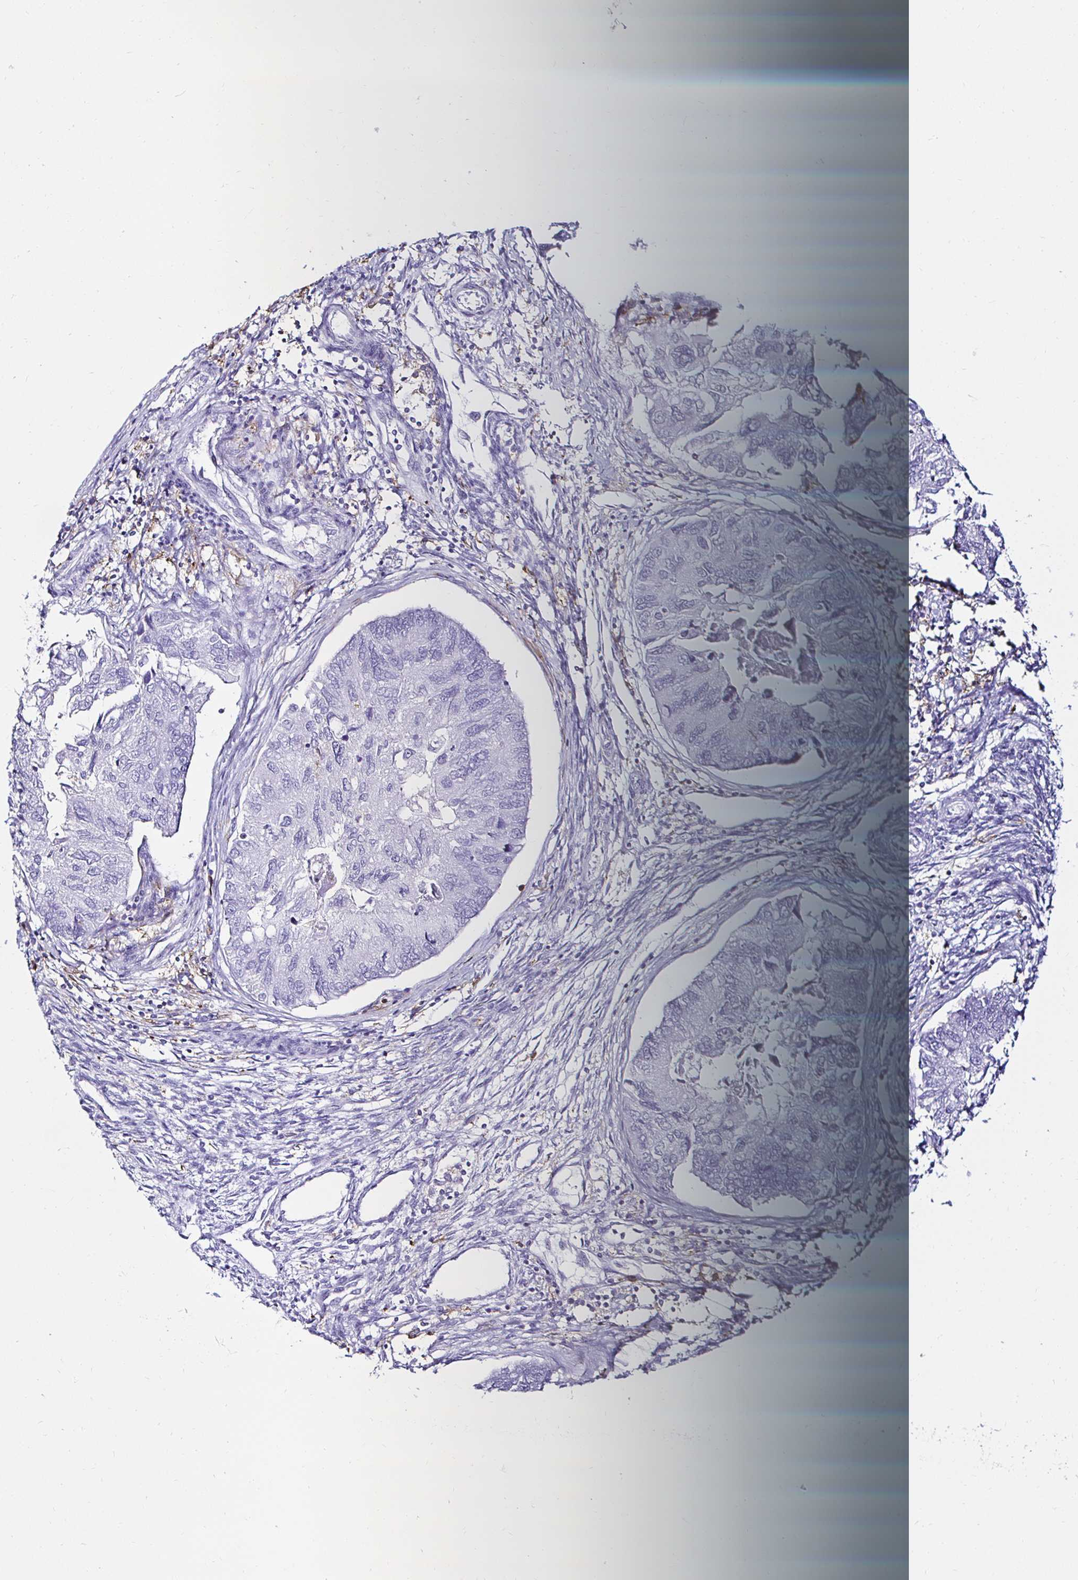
{"staining": {"intensity": "negative", "quantity": "none", "location": "none"}, "tissue": "endometrial cancer", "cell_type": "Tumor cells", "image_type": "cancer", "snomed": [{"axis": "morphology", "description": "Carcinoma, NOS"}, {"axis": "topography", "description": "Uterus"}], "caption": "Tumor cells show no significant protein staining in endometrial cancer (carcinoma). (Brightfield microscopy of DAB (3,3'-diaminobenzidine) IHC at high magnification).", "gene": "CYBB", "patient": {"sex": "female", "age": 76}}